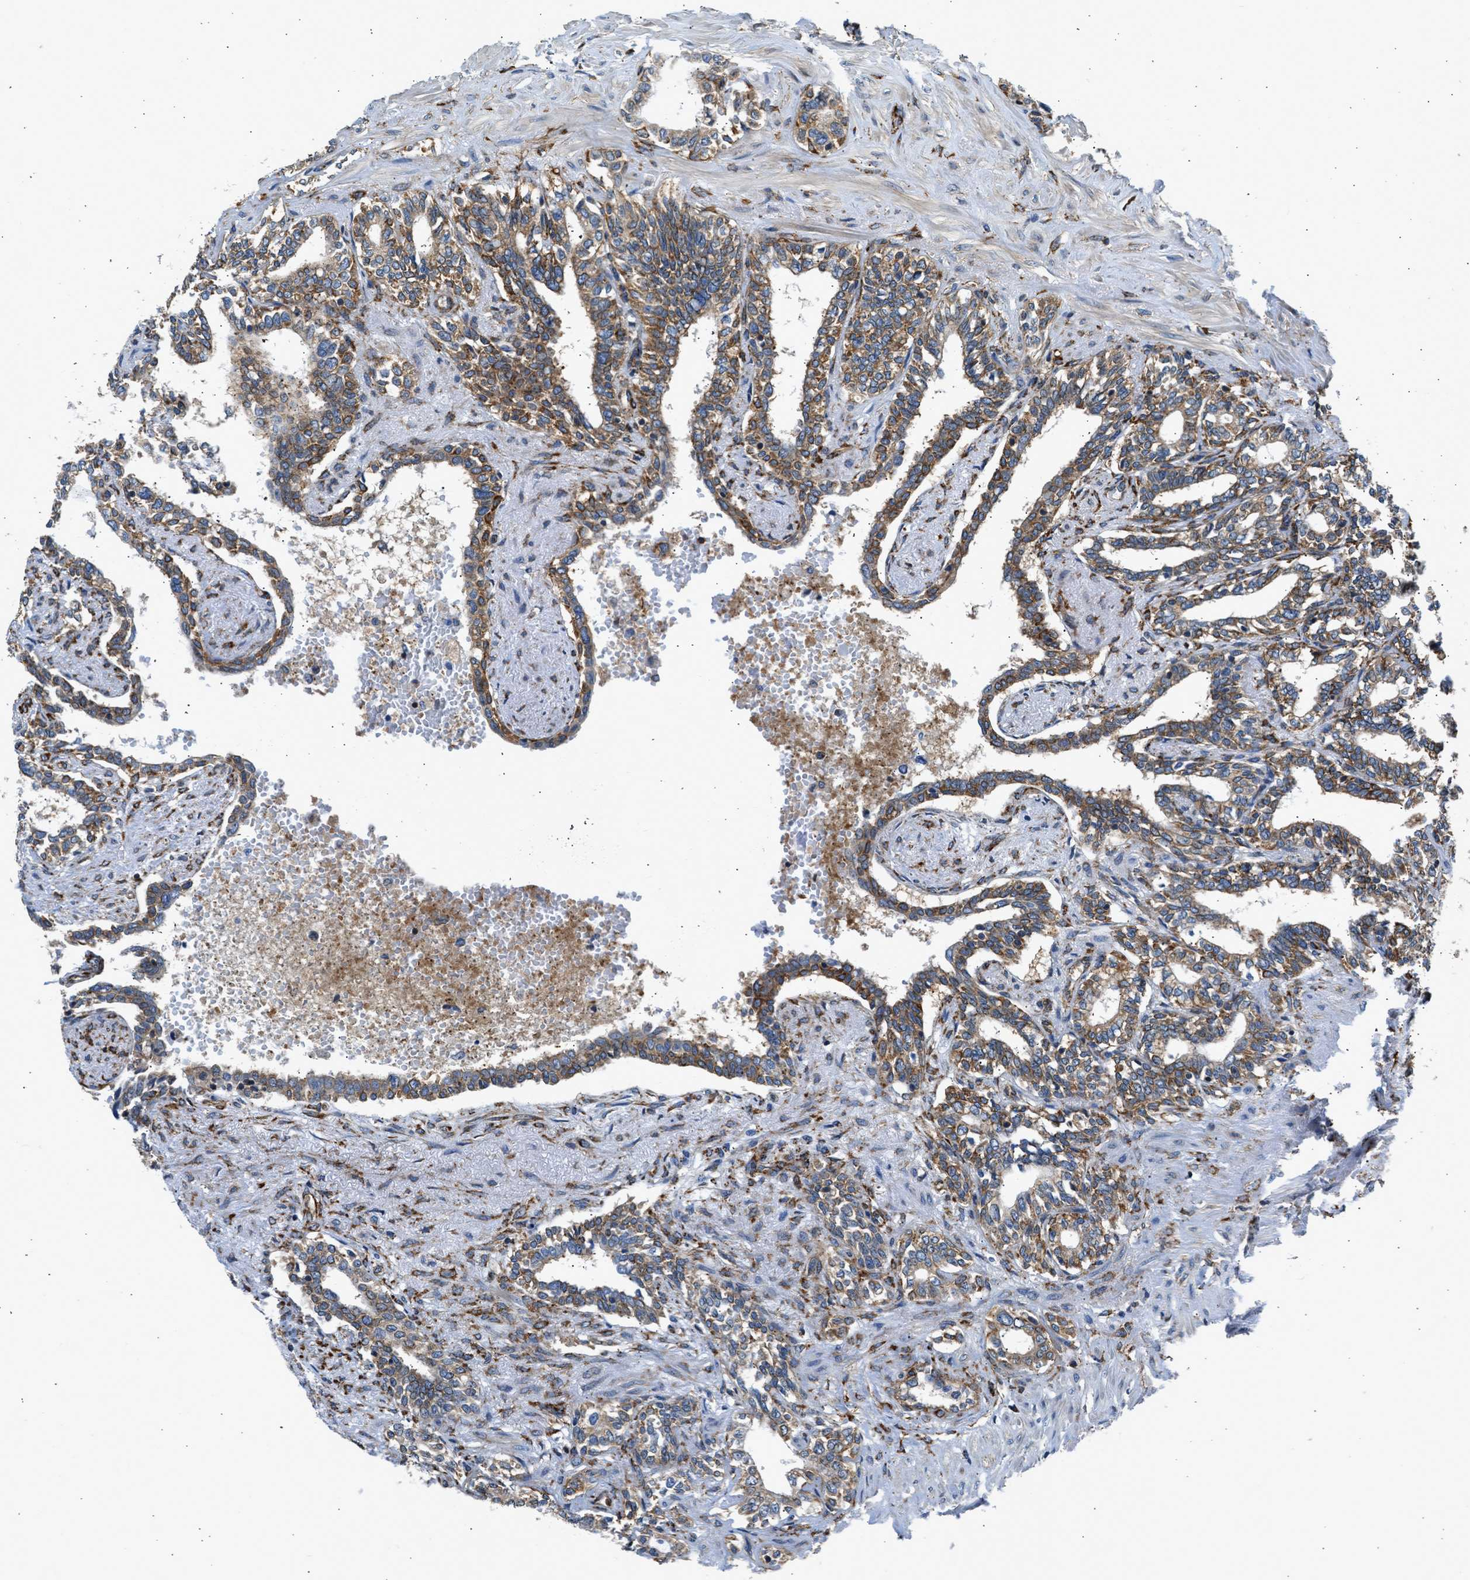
{"staining": {"intensity": "moderate", "quantity": ">75%", "location": "cytoplasmic/membranous"}, "tissue": "seminal vesicle", "cell_type": "Glandular cells", "image_type": "normal", "snomed": [{"axis": "morphology", "description": "Normal tissue, NOS"}, {"axis": "morphology", "description": "Adenocarcinoma, High grade"}, {"axis": "topography", "description": "Prostate"}, {"axis": "topography", "description": "Seminal veicle"}], "caption": "A high-resolution micrograph shows IHC staining of unremarkable seminal vesicle, which demonstrates moderate cytoplasmic/membranous positivity in about >75% of glandular cells.", "gene": "SEPTIN2", "patient": {"sex": "male", "age": 55}}